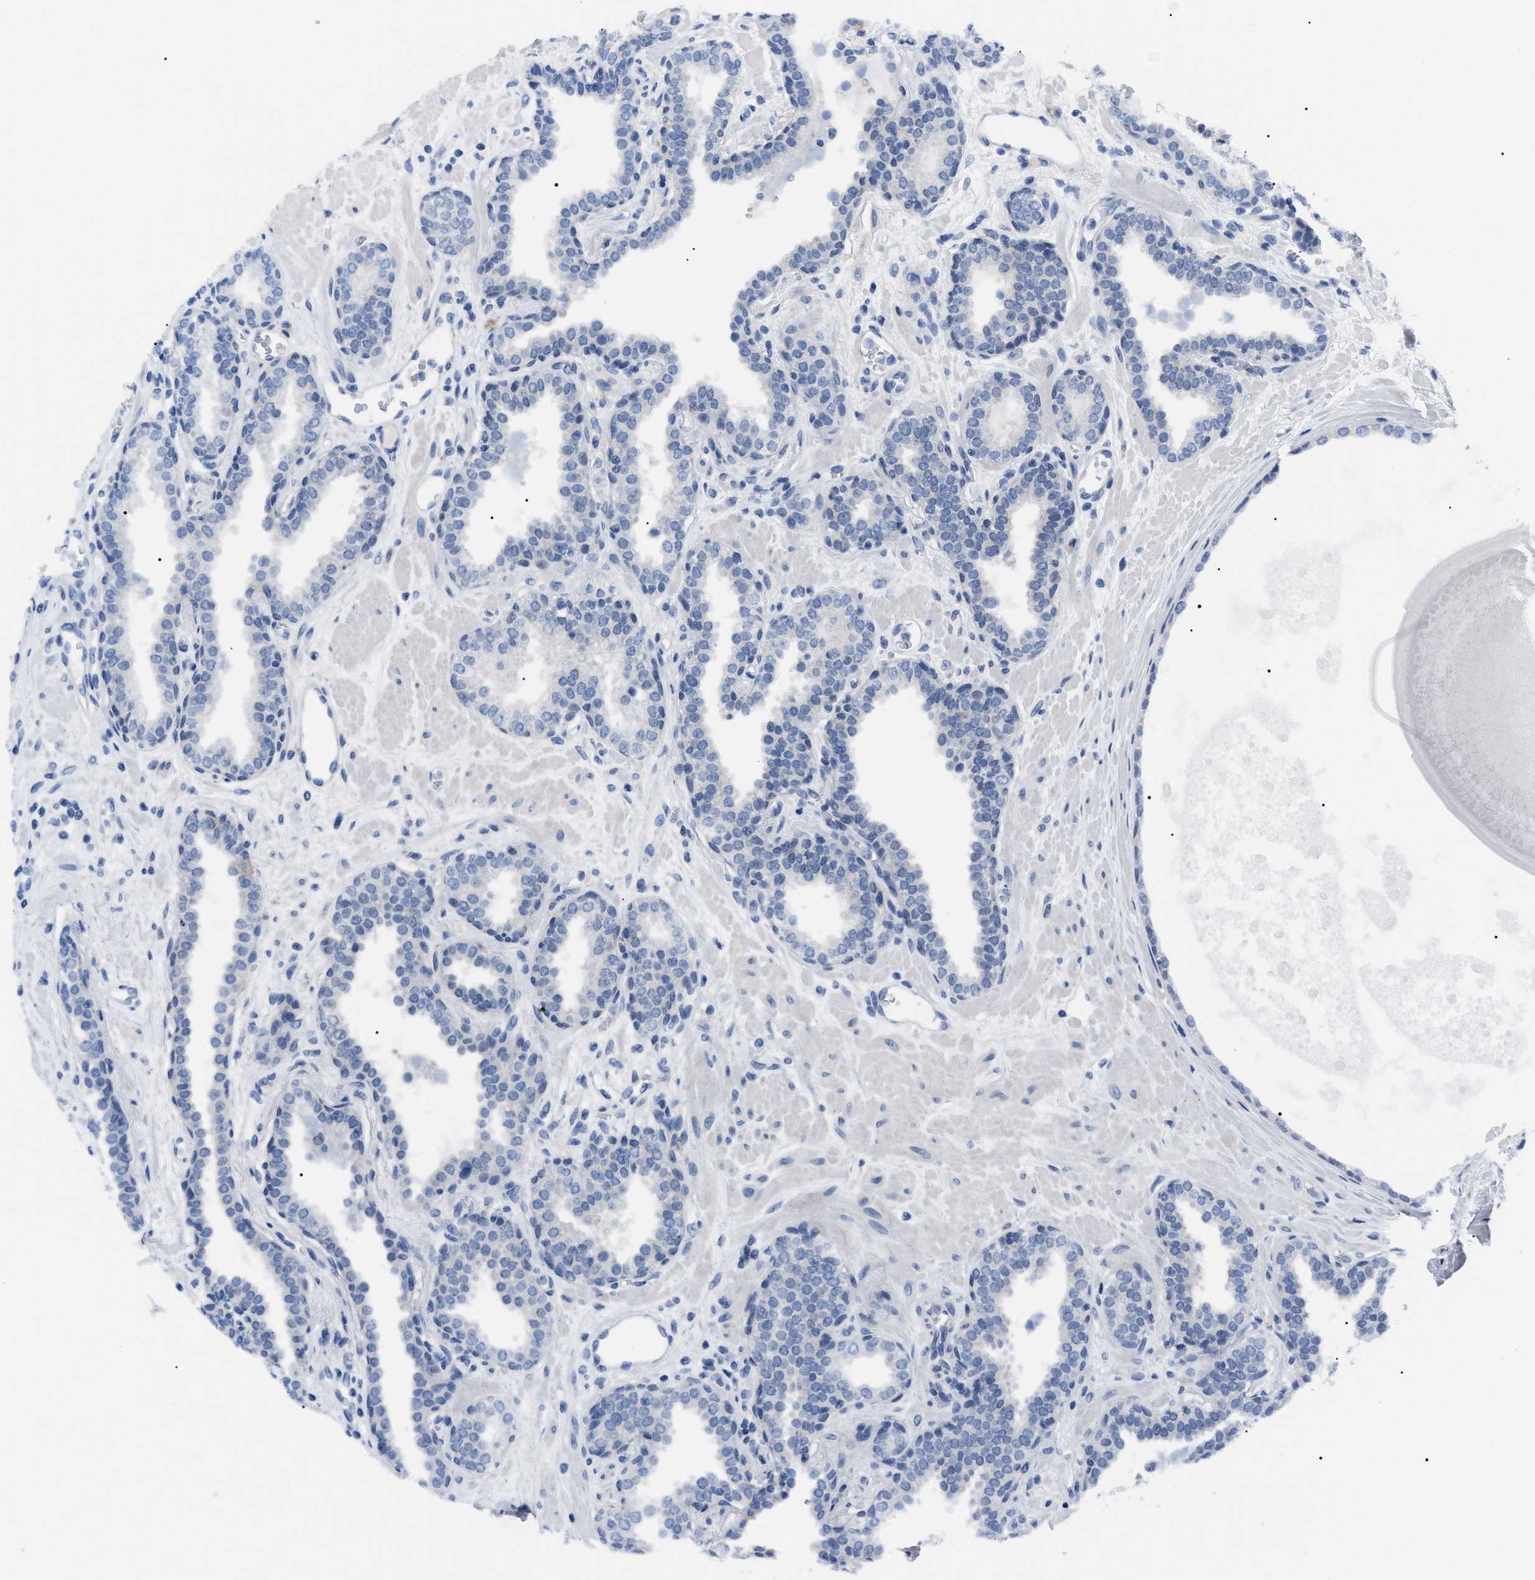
{"staining": {"intensity": "negative", "quantity": "none", "location": "none"}, "tissue": "prostate", "cell_type": "Glandular cells", "image_type": "normal", "snomed": [{"axis": "morphology", "description": "Normal tissue, NOS"}, {"axis": "topography", "description": "Prostate"}], "caption": "The photomicrograph demonstrates no staining of glandular cells in benign prostate.", "gene": "LRWD1", "patient": {"sex": "male", "age": 51}}